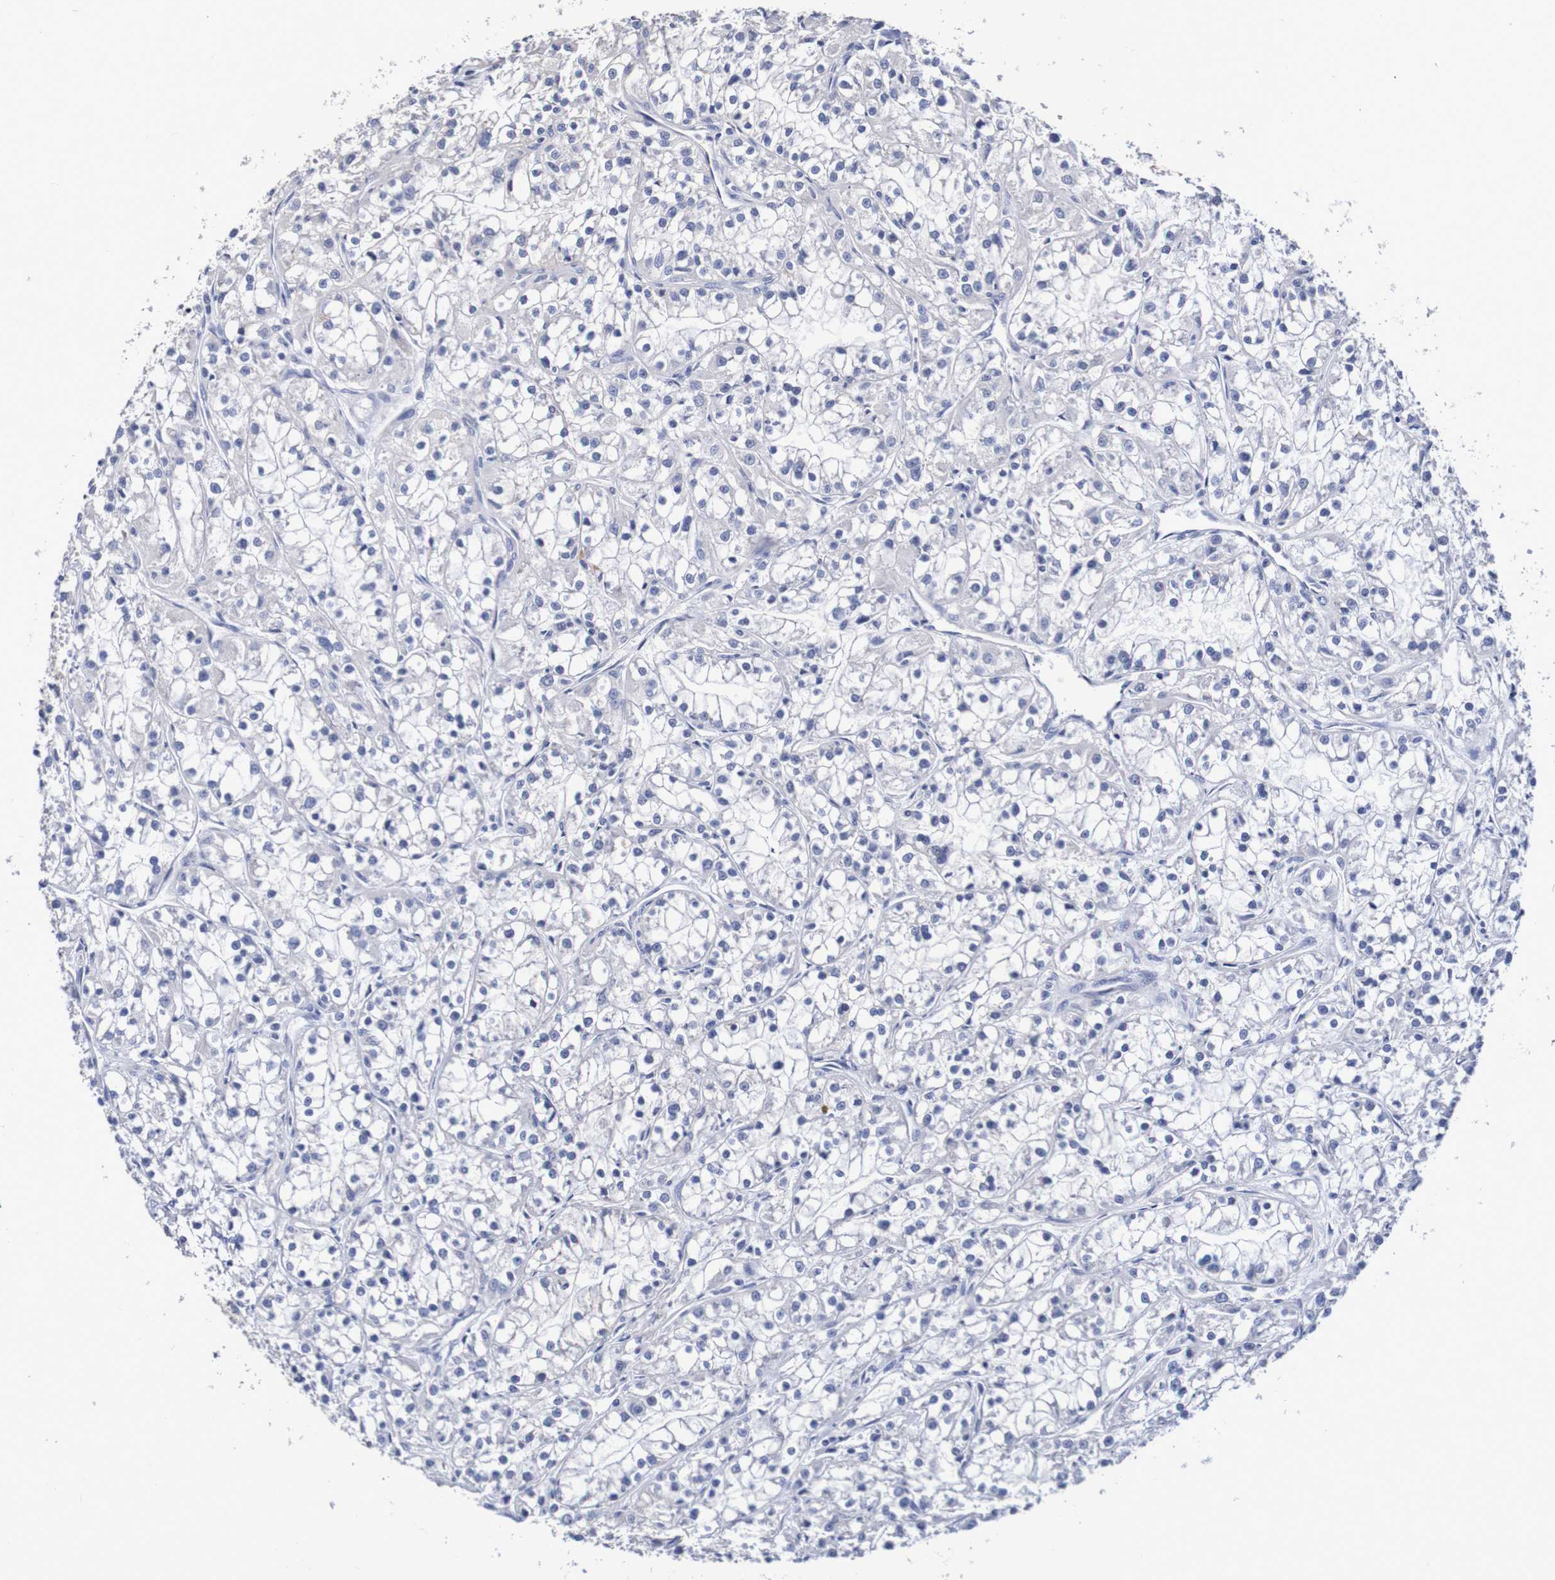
{"staining": {"intensity": "negative", "quantity": "none", "location": "none"}, "tissue": "renal cancer", "cell_type": "Tumor cells", "image_type": "cancer", "snomed": [{"axis": "morphology", "description": "Adenocarcinoma, NOS"}, {"axis": "topography", "description": "Kidney"}], "caption": "Immunohistochemistry histopathology image of human renal adenocarcinoma stained for a protein (brown), which shows no positivity in tumor cells.", "gene": "ACVR1C", "patient": {"sex": "female", "age": 52}}